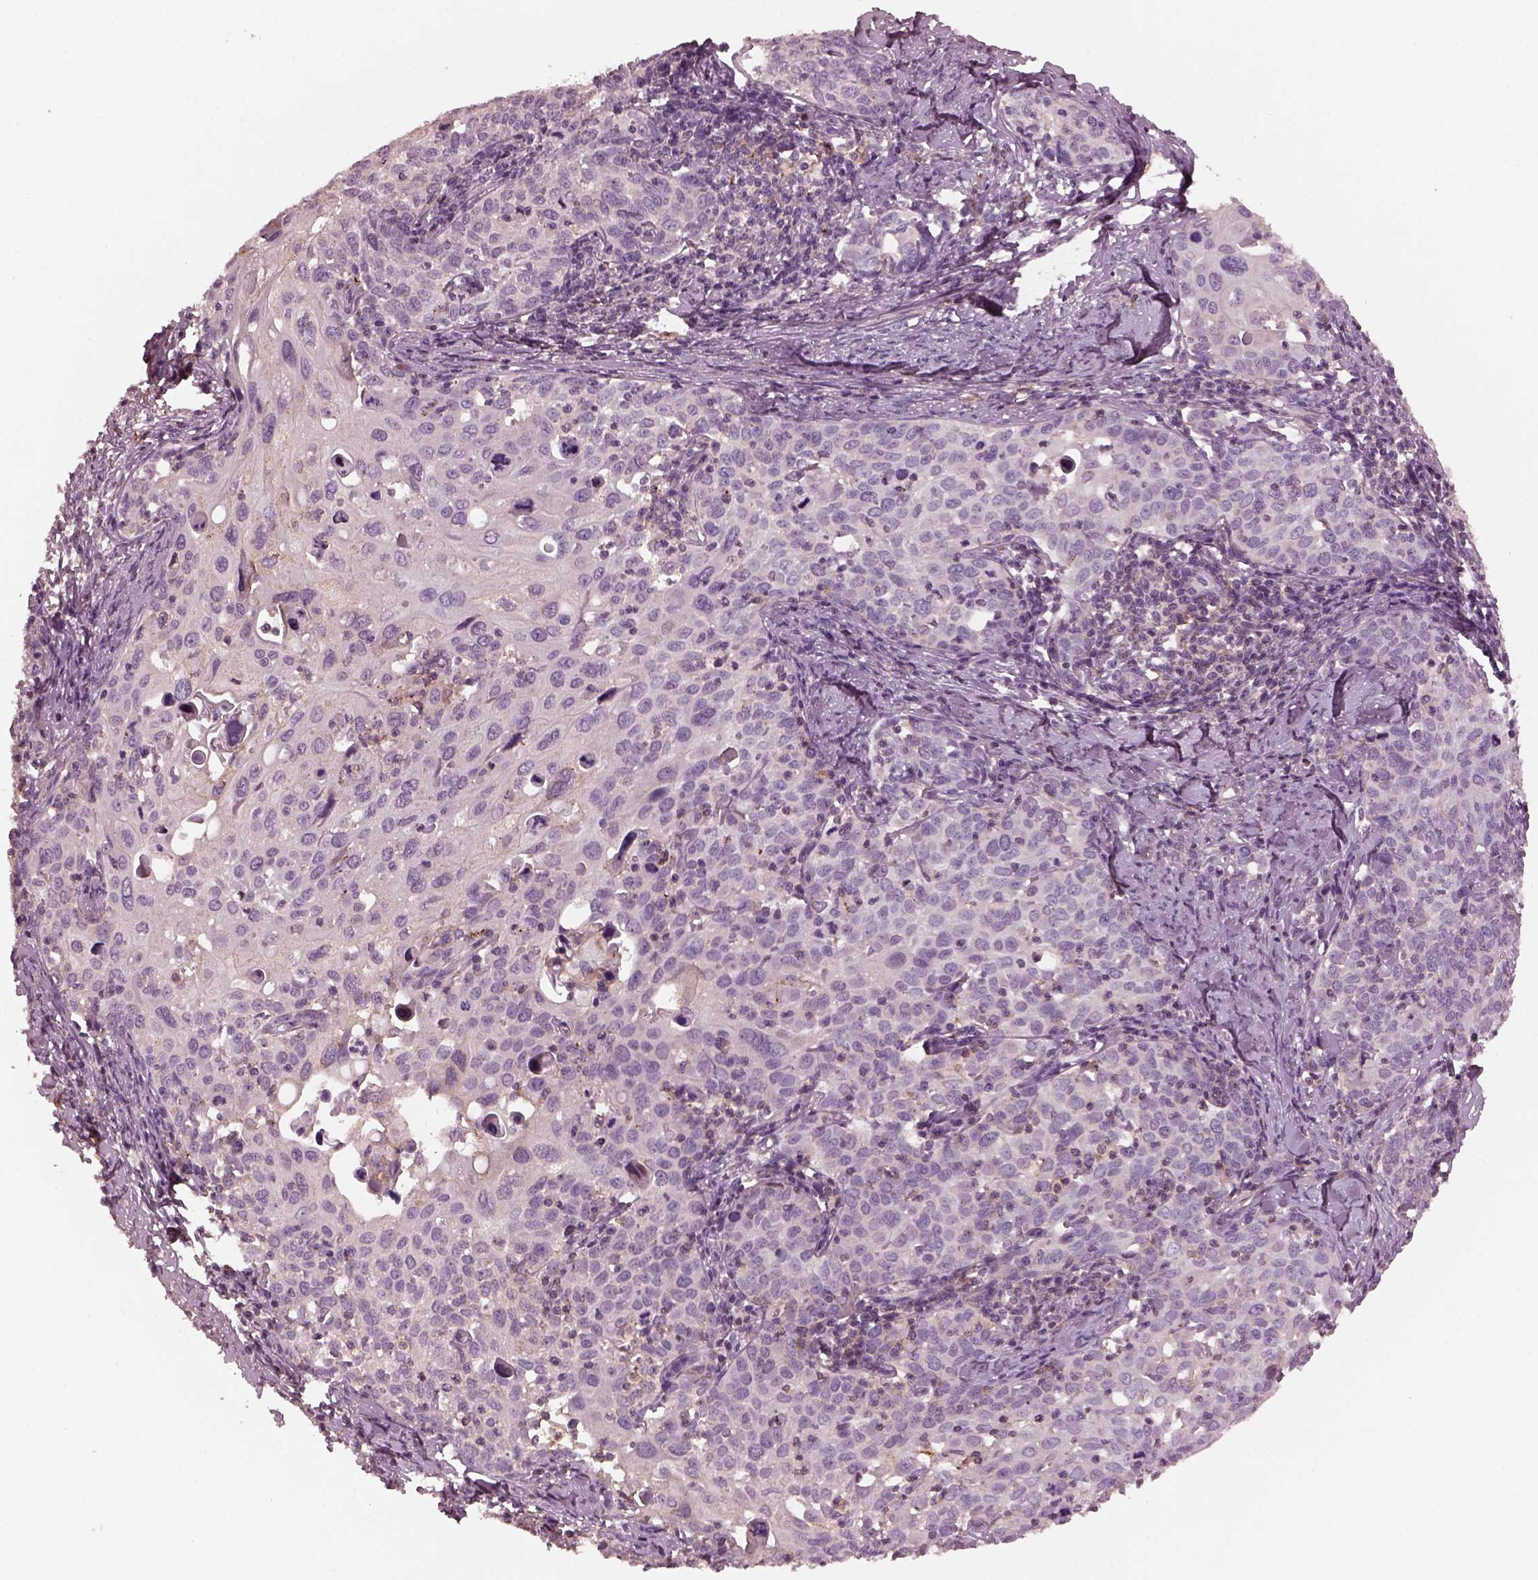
{"staining": {"intensity": "negative", "quantity": "none", "location": "none"}, "tissue": "cervical cancer", "cell_type": "Tumor cells", "image_type": "cancer", "snomed": [{"axis": "morphology", "description": "Squamous cell carcinoma, NOS"}, {"axis": "topography", "description": "Cervix"}], "caption": "High power microscopy micrograph of an IHC photomicrograph of cervical cancer (squamous cell carcinoma), revealing no significant expression in tumor cells.", "gene": "SRI", "patient": {"sex": "female", "age": 62}}